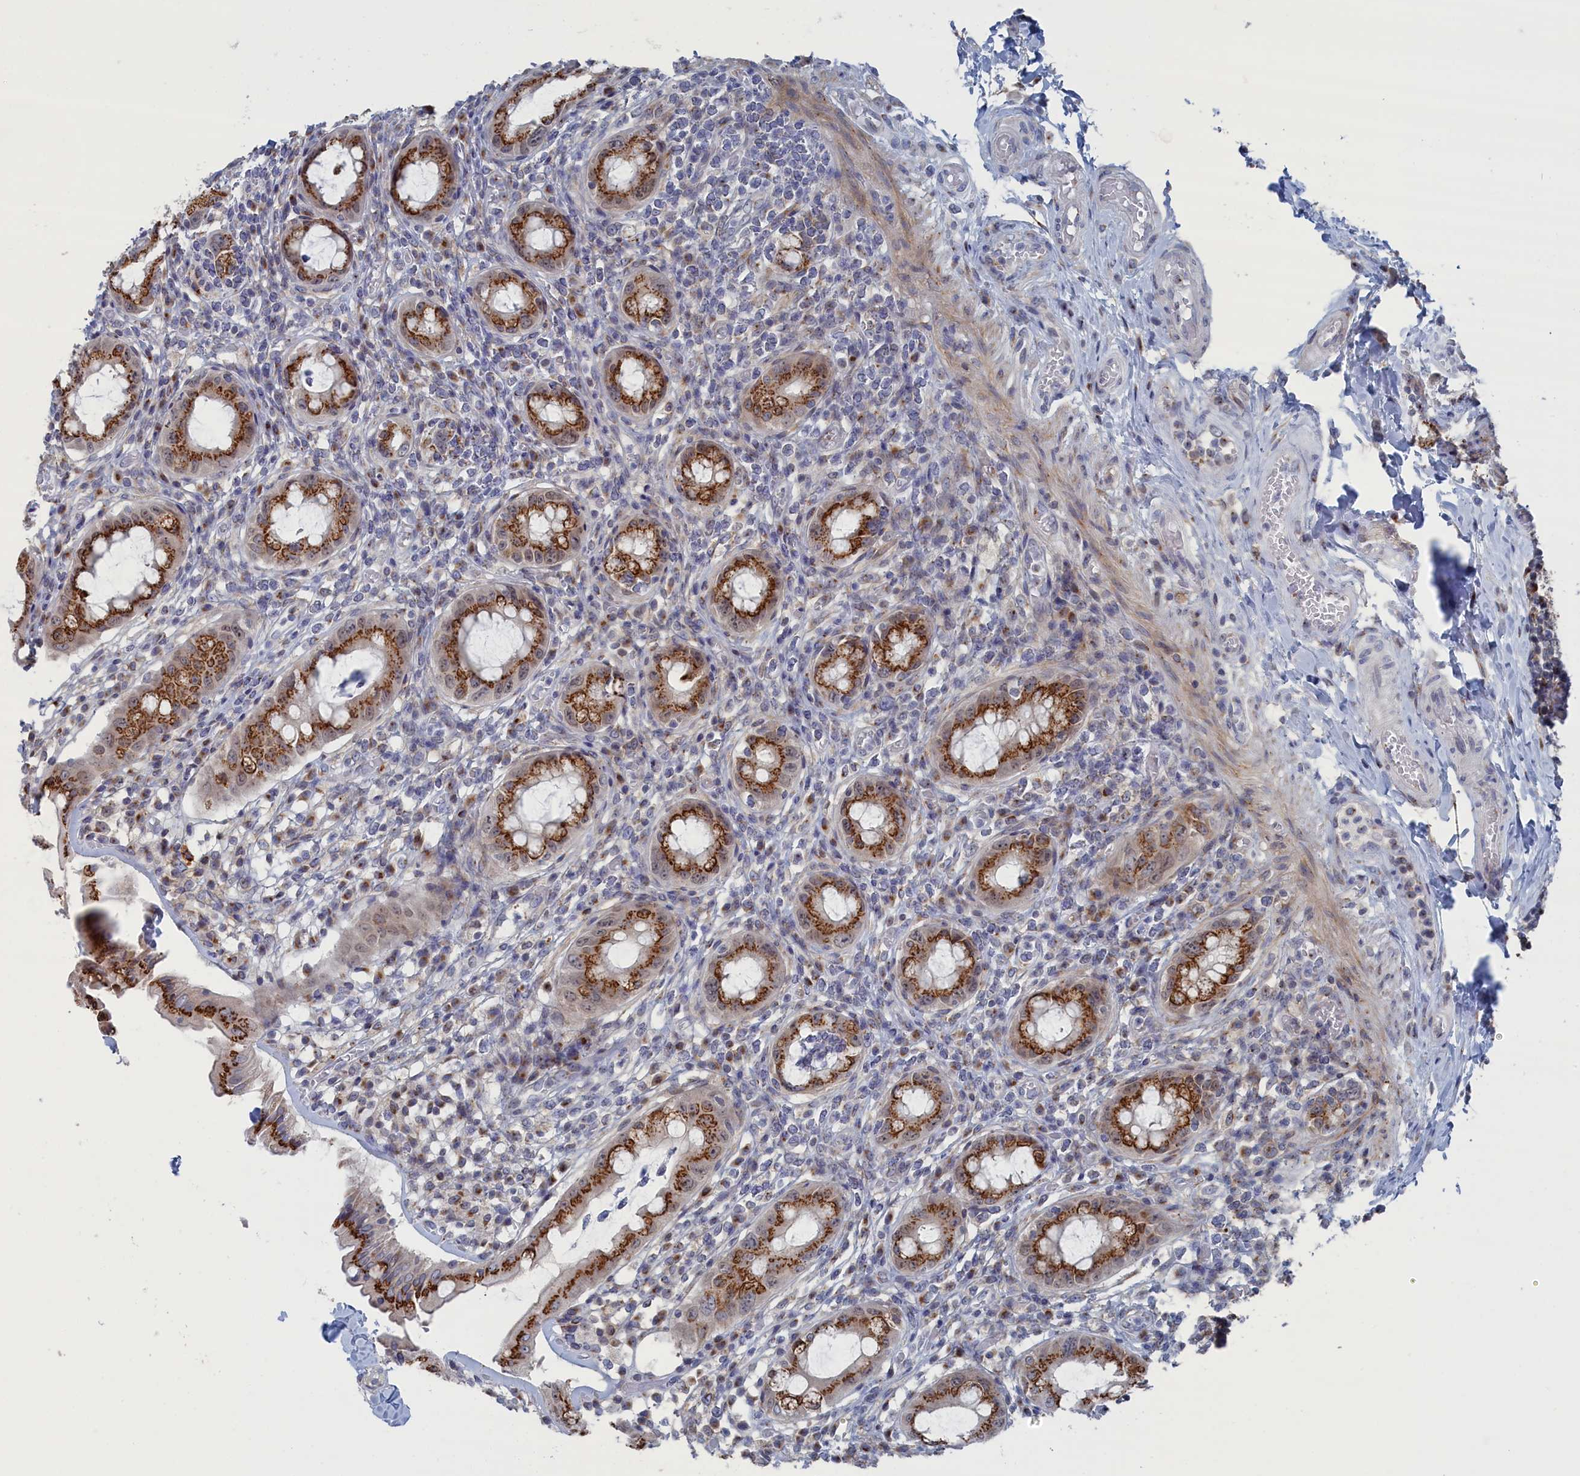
{"staining": {"intensity": "strong", "quantity": ">75%", "location": "cytoplasmic/membranous"}, "tissue": "rectum", "cell_type": "Glandular cells", "image_type": "normal", "snomed": [{"axis": "morphology", "description": "Normal tissue, NOS"}, {"axis": "topography", "description": "Rectum"}], "caption": "DAB (3,3'-diaminobenzidine) immunohistochemical staining of unremarkable human rectum exhibits strong cytoplasmic/membranous protein positivity in approximately >75% of glandular cells.", "gene": "IRX1", "patient": {"sex": "female", "age": 57}}